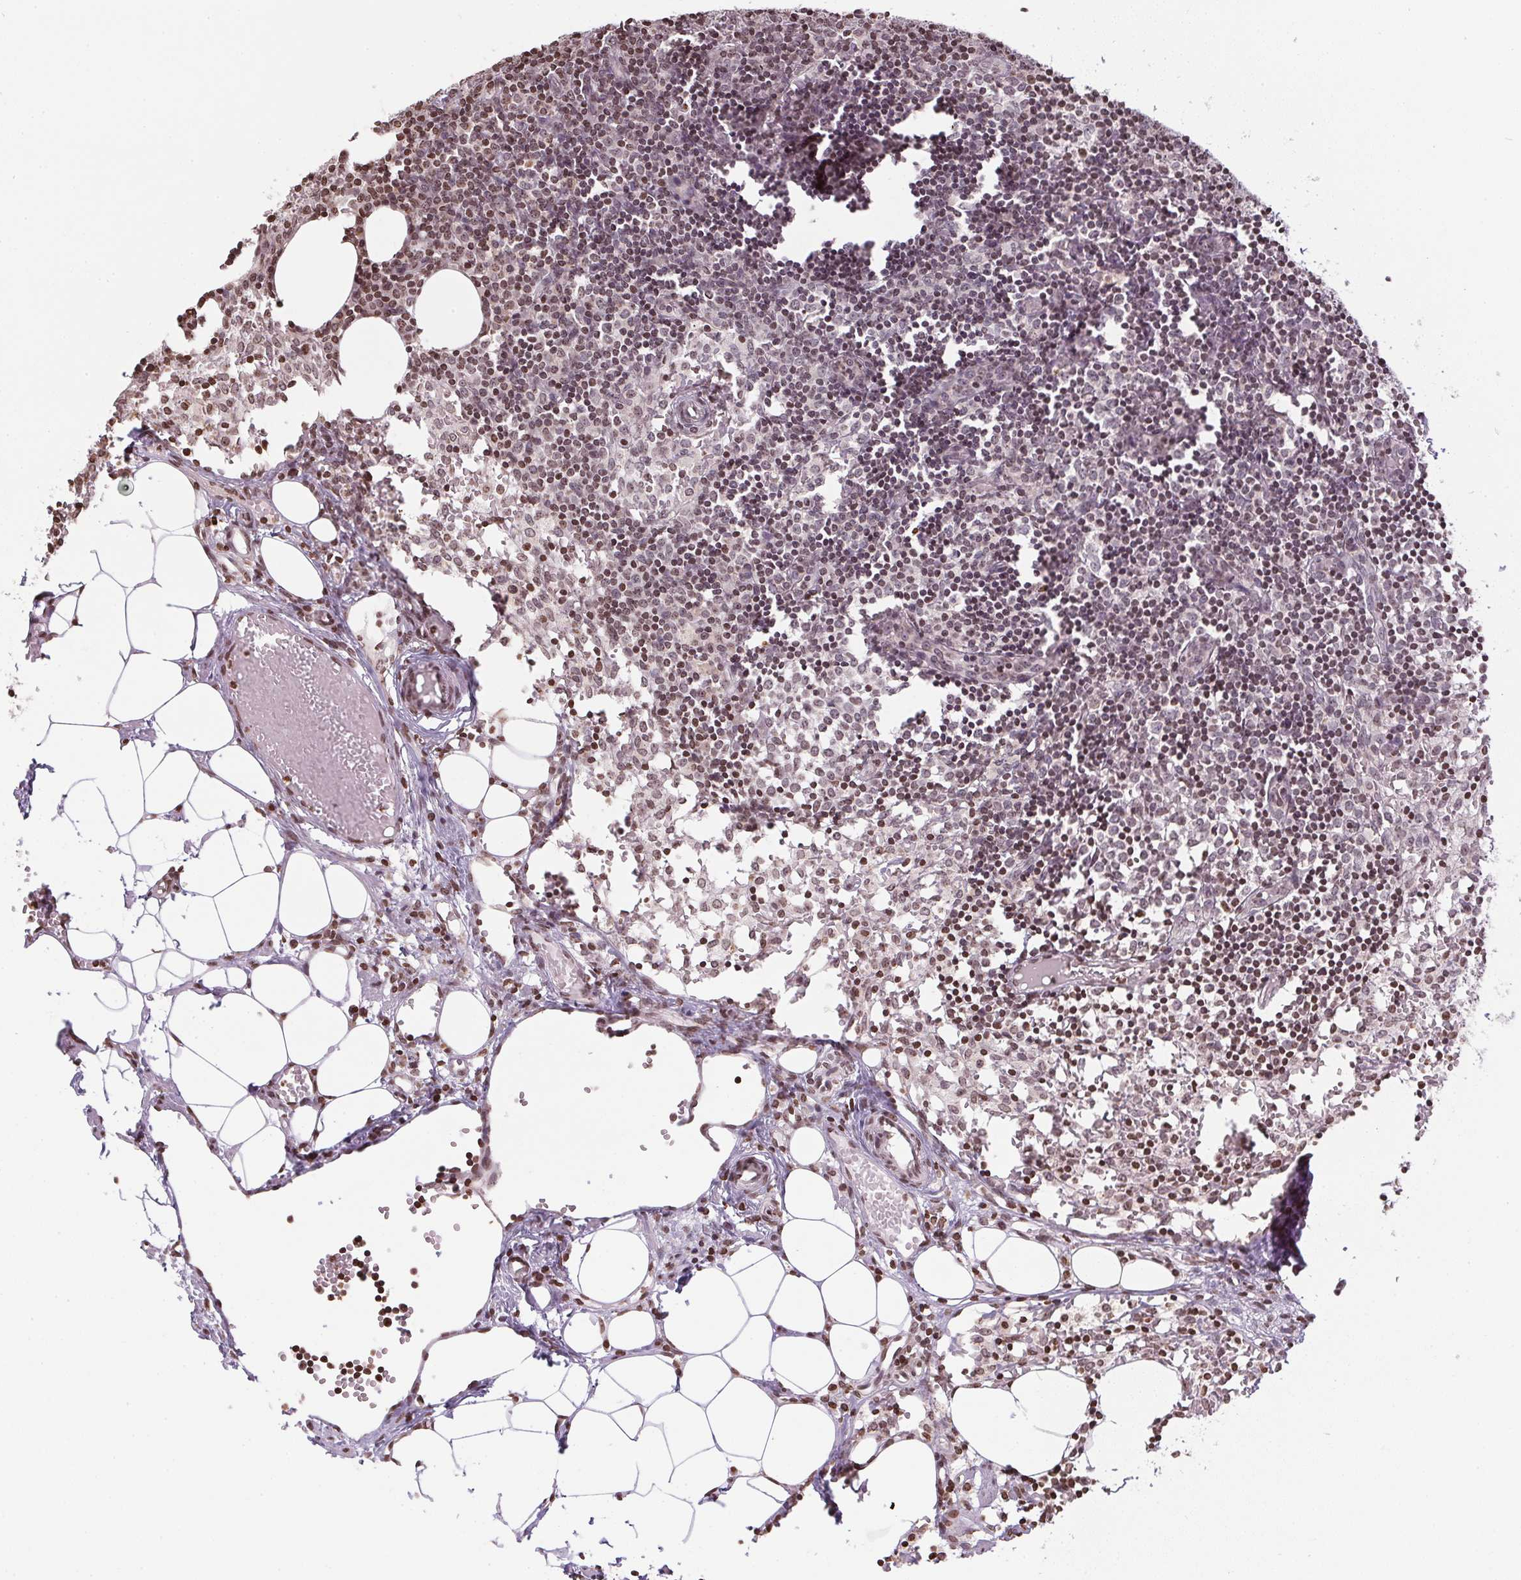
{"staining": {"intensity": "weak", "quantity": "<25%", "location": "nuclear"}, "tissue": "lymph node", "cell_type": "Germinal center cells", "image_type": "normal", "snomed": [{"axis": "morphology", "description": "Normal tissue, NOS"}, {"axis": "topography", "description": "Lymph node"}], "caption": "High power microscopy micrograph of an immunohistochemistry (IHC) photomicrograph of benign lymph node, revealing no significant expression in germinal center cells.", "gene": "RNF181", "patient": {"sex": "female", "age": 41}}